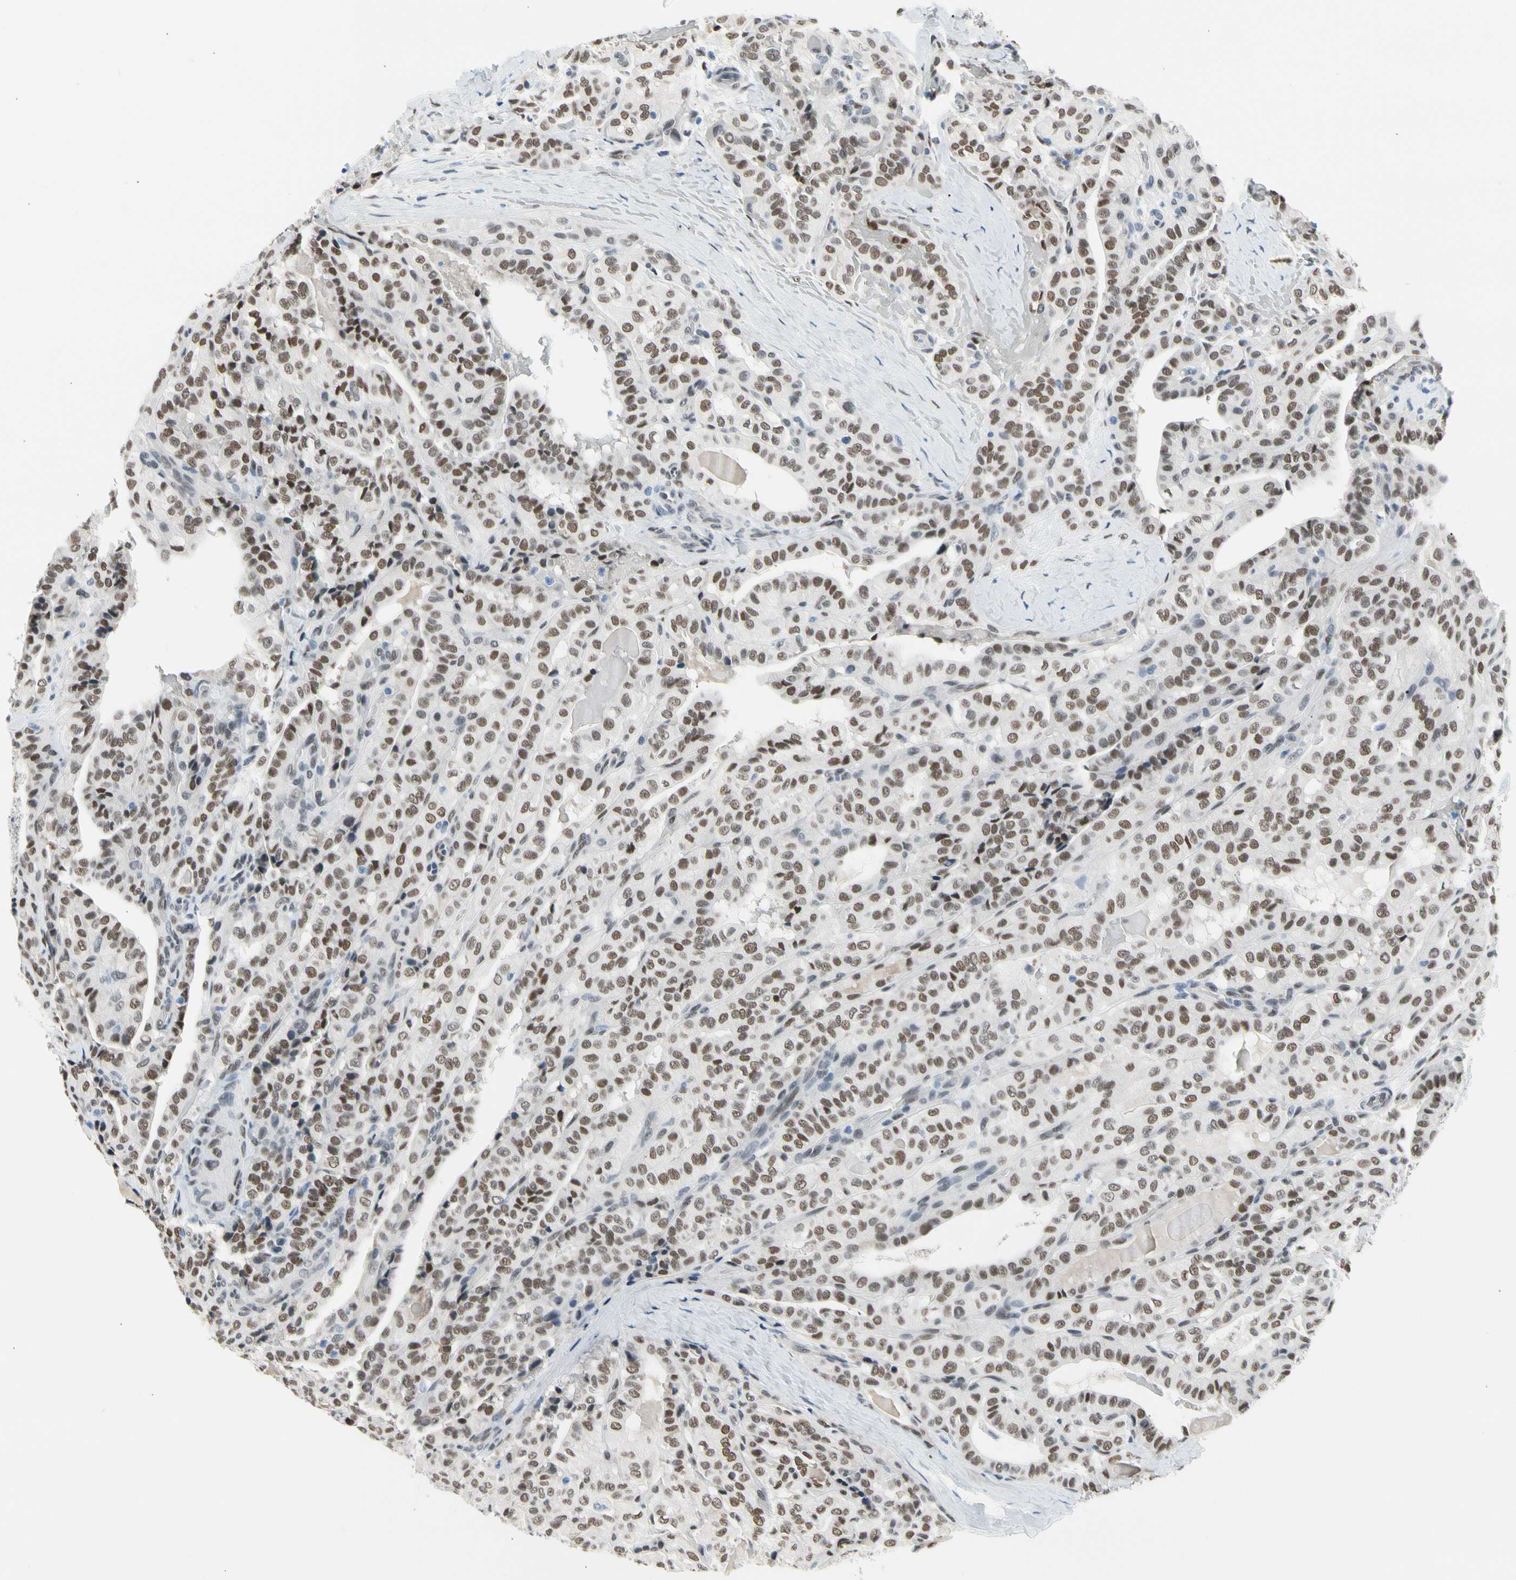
{"staining": {"intensity": "moderate", "quantity": ">75%", "location": "nuclear"}, "tissue": "thyroid cancer", "cell_type": "Tumor cells", "image_type": "cancer", "snomed": [{"axis": "morphology", "description": "Papillary adenocarcinoma, NOS"}, {"axis": "topography", "description": "Thyroid gland"}], "caption": "This is a photomicrograph of IHC staining of thyroid cancer, which shows moderate expression in the nuclear of tumor cells.", "gene": "NFIA", "patient": {"sex": "male", "age": 77}}